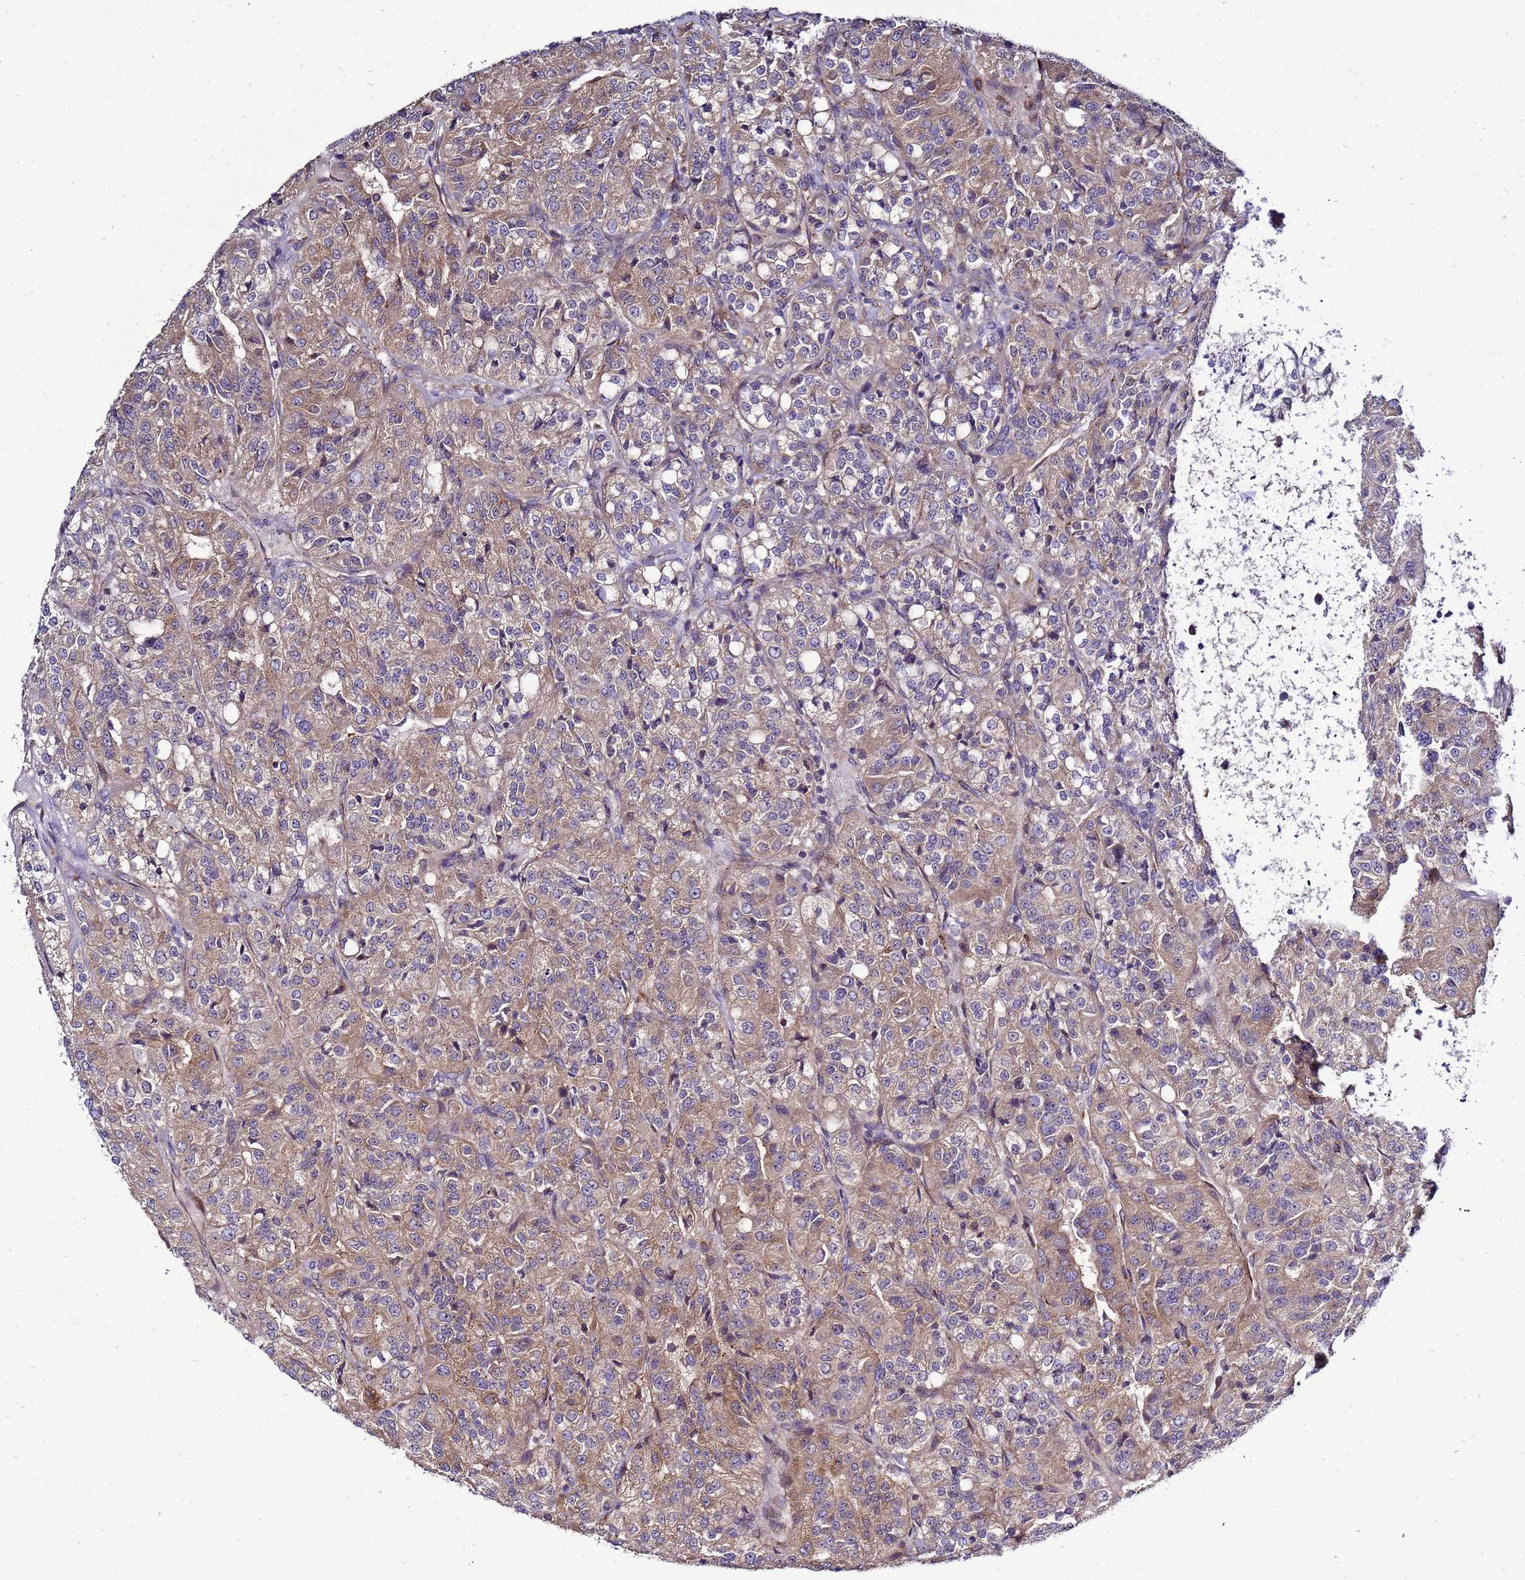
{"staining": {"intensity": "moderate", "quantity": ">75%", "location": "cytoplasmic/membranous"}, "tissue": "renal cancer", "cell_type": "Tumor cells", "image_type": "cancer", "snomed": [{"axis": "morphology", "description": "Adenocarcinoma, NOS"}, {"axis": "topography", "description": "Kidney"}], "caption": "Adenocarcinoma (renal) stained with a protein marker demonstrates moderate staining in tumor cells.", "gene": "NOL8", "patient": {"sex": "female", "age": 63}}